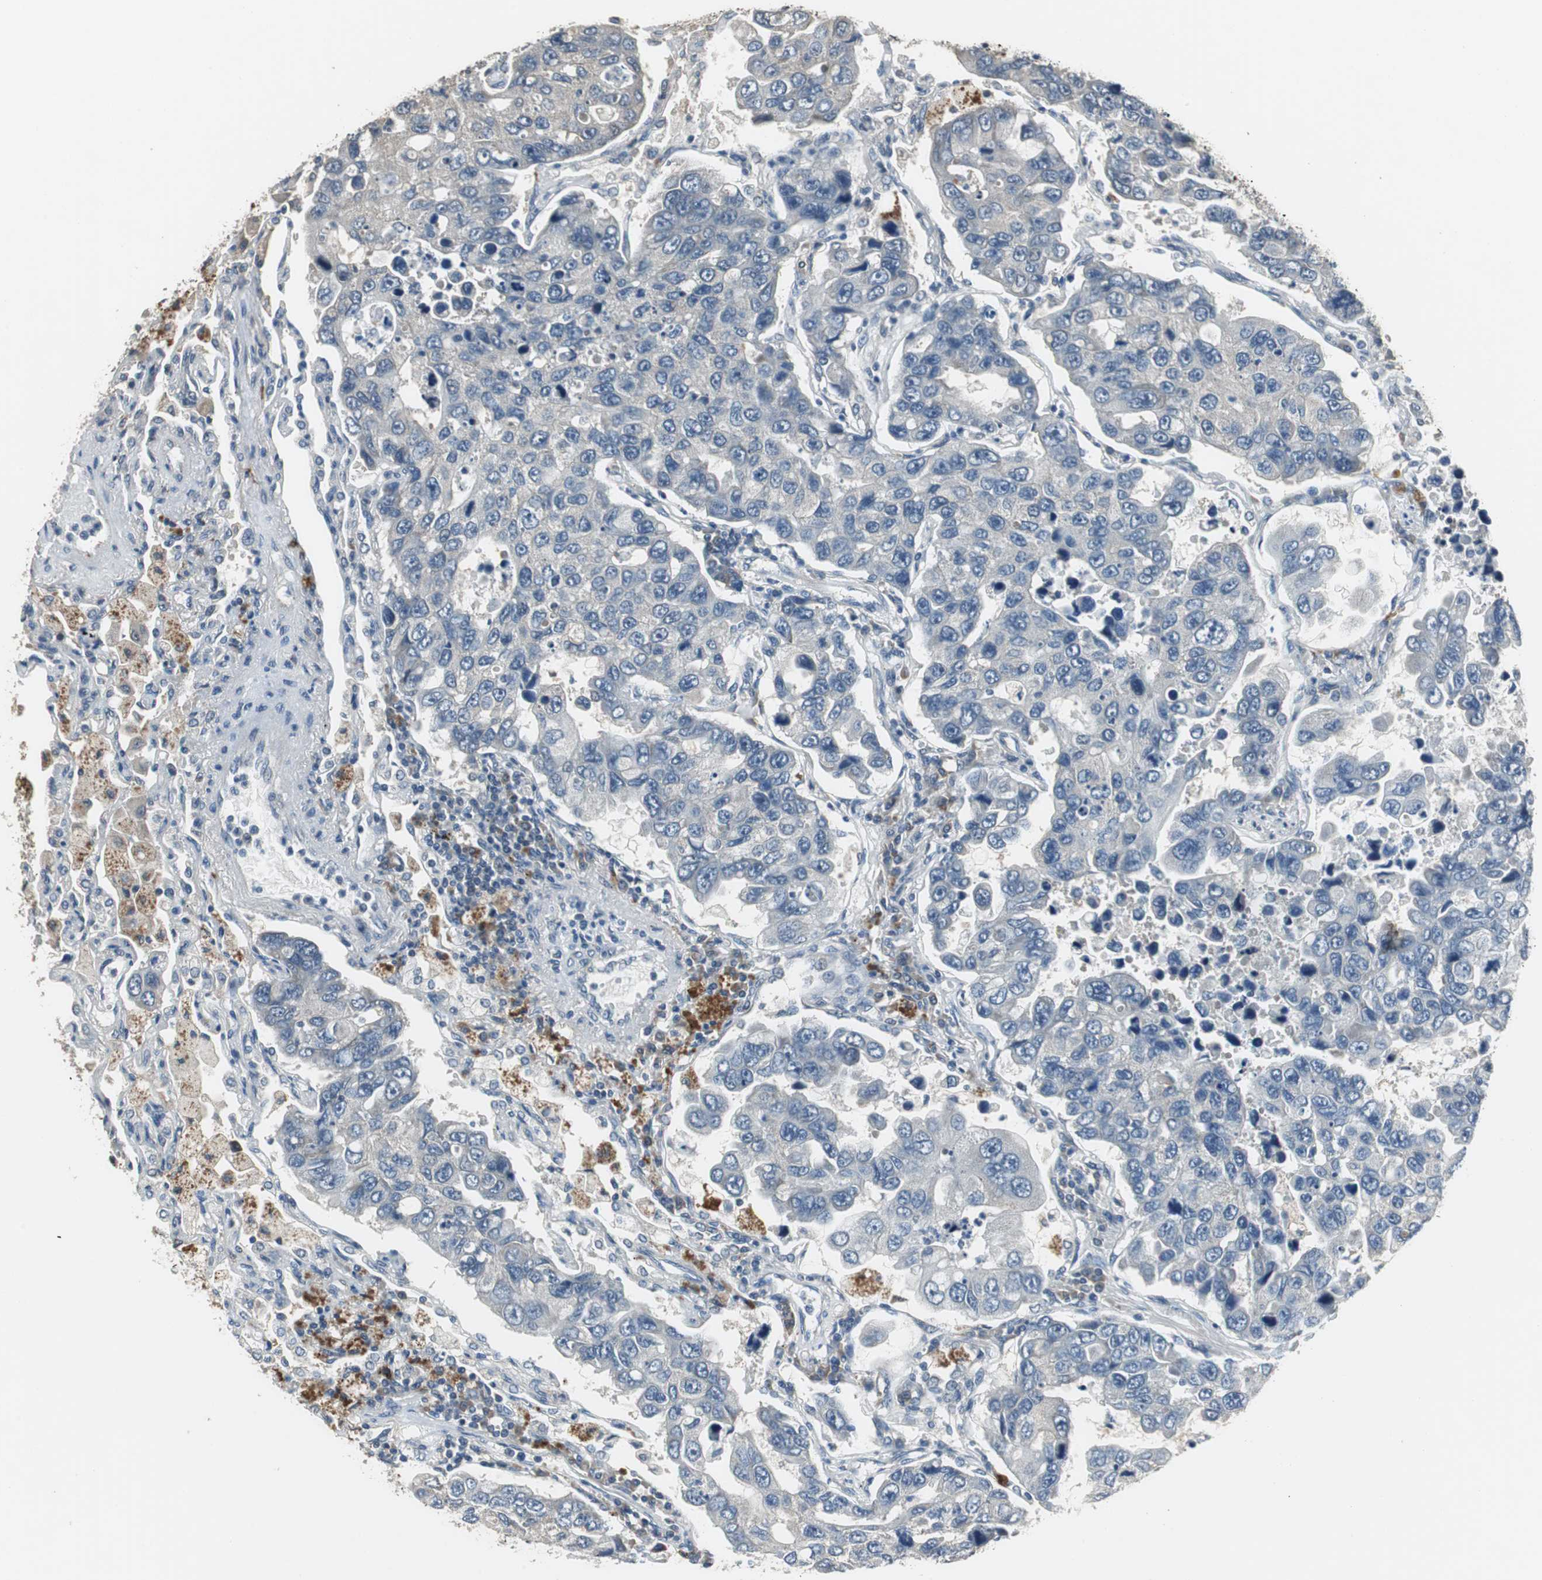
{"staining": {"intensity": "negative", "quantity": "none", "location": "none"}, "tissue": "lung cancer", "cell_type": "Tumor cells", "image_type": "cancer", "snomed": [{"axis": "morphology", "description": "Adenocarcinoma, NOS"}, {"axis": "topography", "description": "Lung"}], "caption": "High magnification brightfield microscopy of lung cancer (adenocarcinoma) stained with DAB (brown) and counterstained with hematoxylin (blue): tumor cells show no significant expression.", "gene": "PI4KB", "patient": {"sex": "male", "age": 64}}